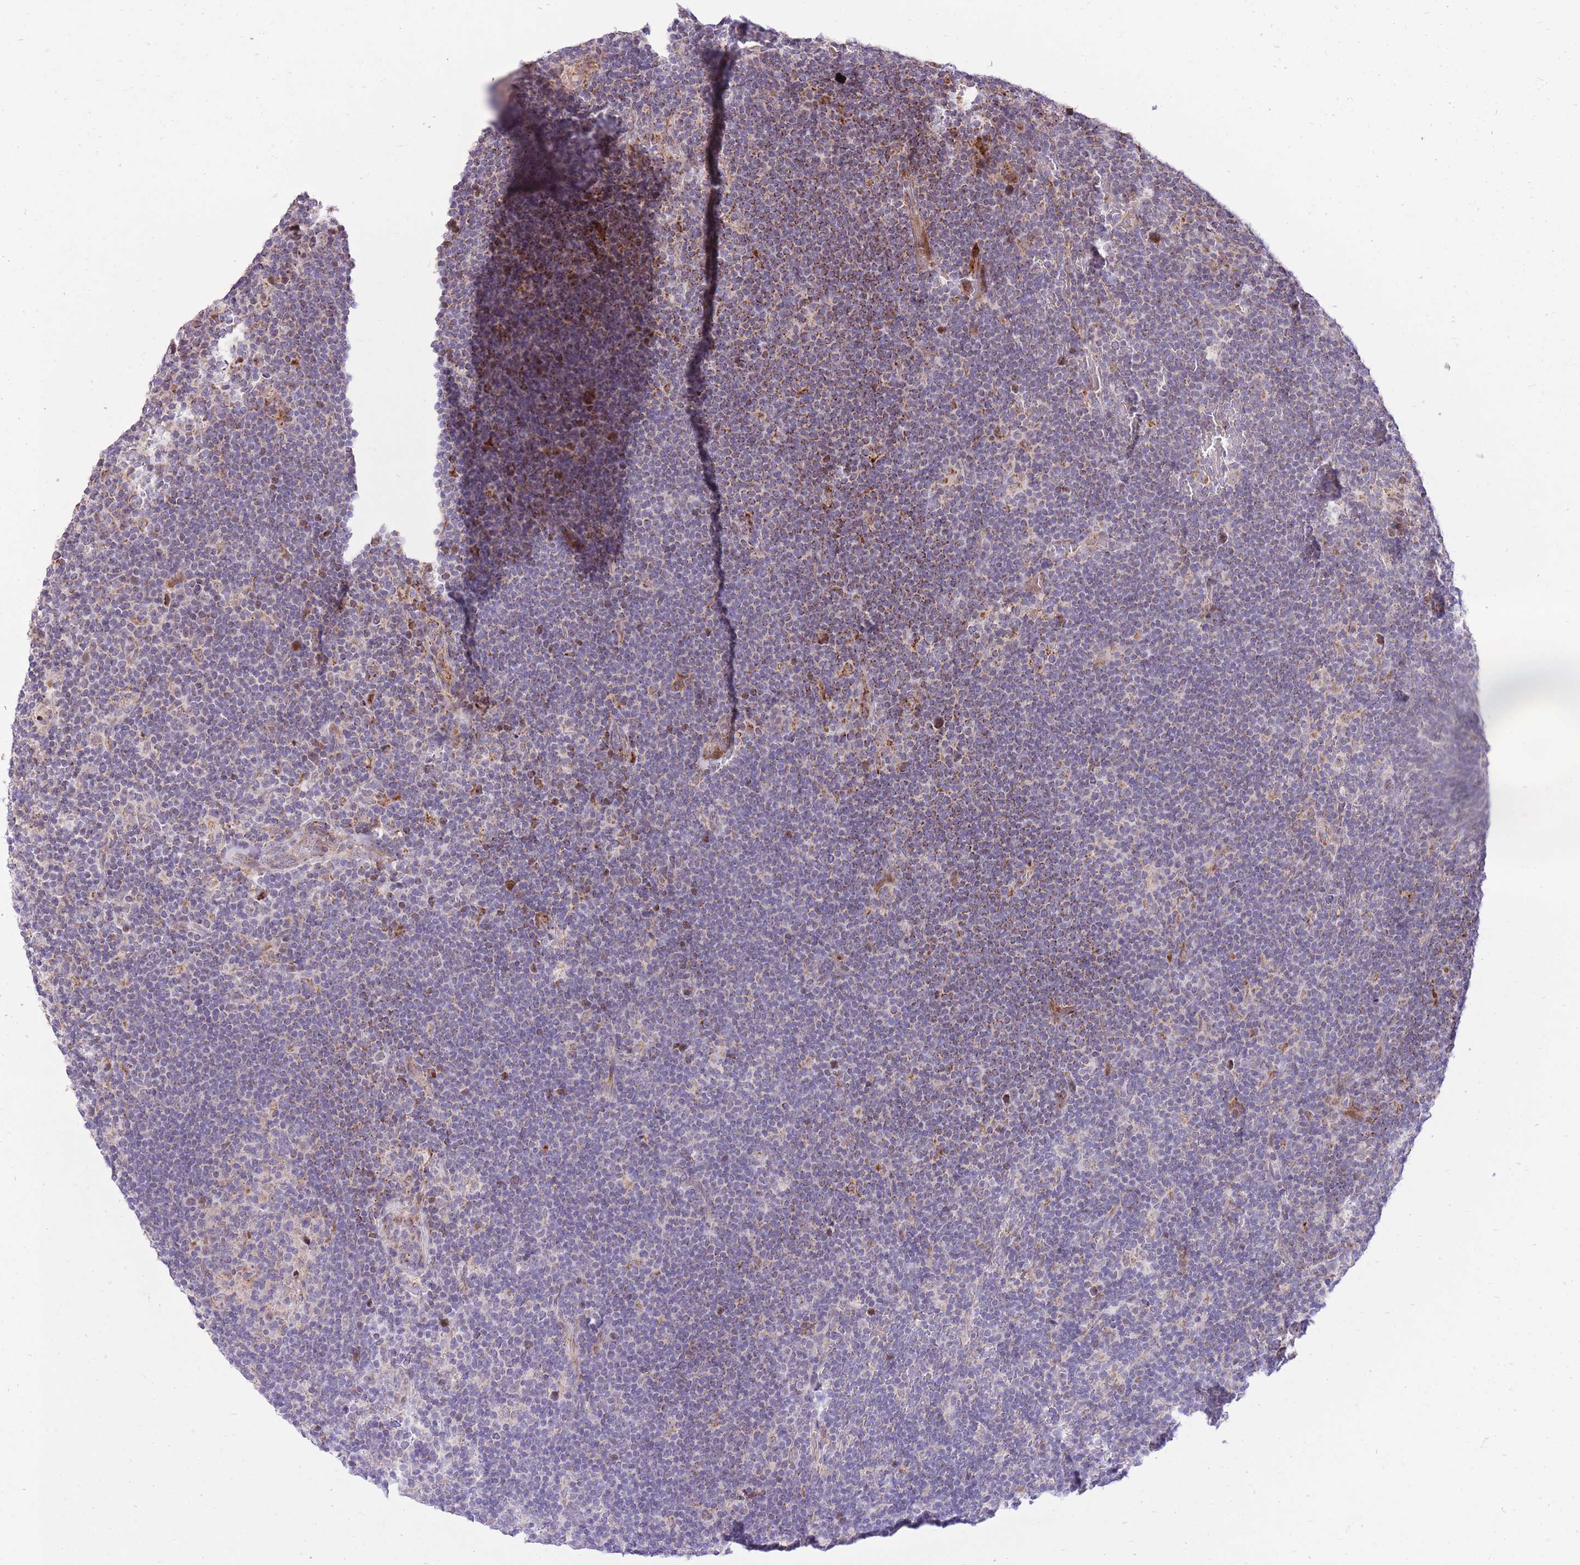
{"staining": {"intensity": "negative", "quantity": "none", "location": "none"}, "tissue": "lymphoma", "cell_type": "Tumor cells", "image_type": "cancer", "snomed": [{"axis": "morphology", "description": "Hodgkin's disease, NOS"}, {"axis": "topography", "description": "Lymph node"}], "caption": "Micrograph shows no significant protein positivity in tumor cells of Hodgkin's disease.", "gene": "SLC4A4", "patient": {"sex": "female", "age": 57}}